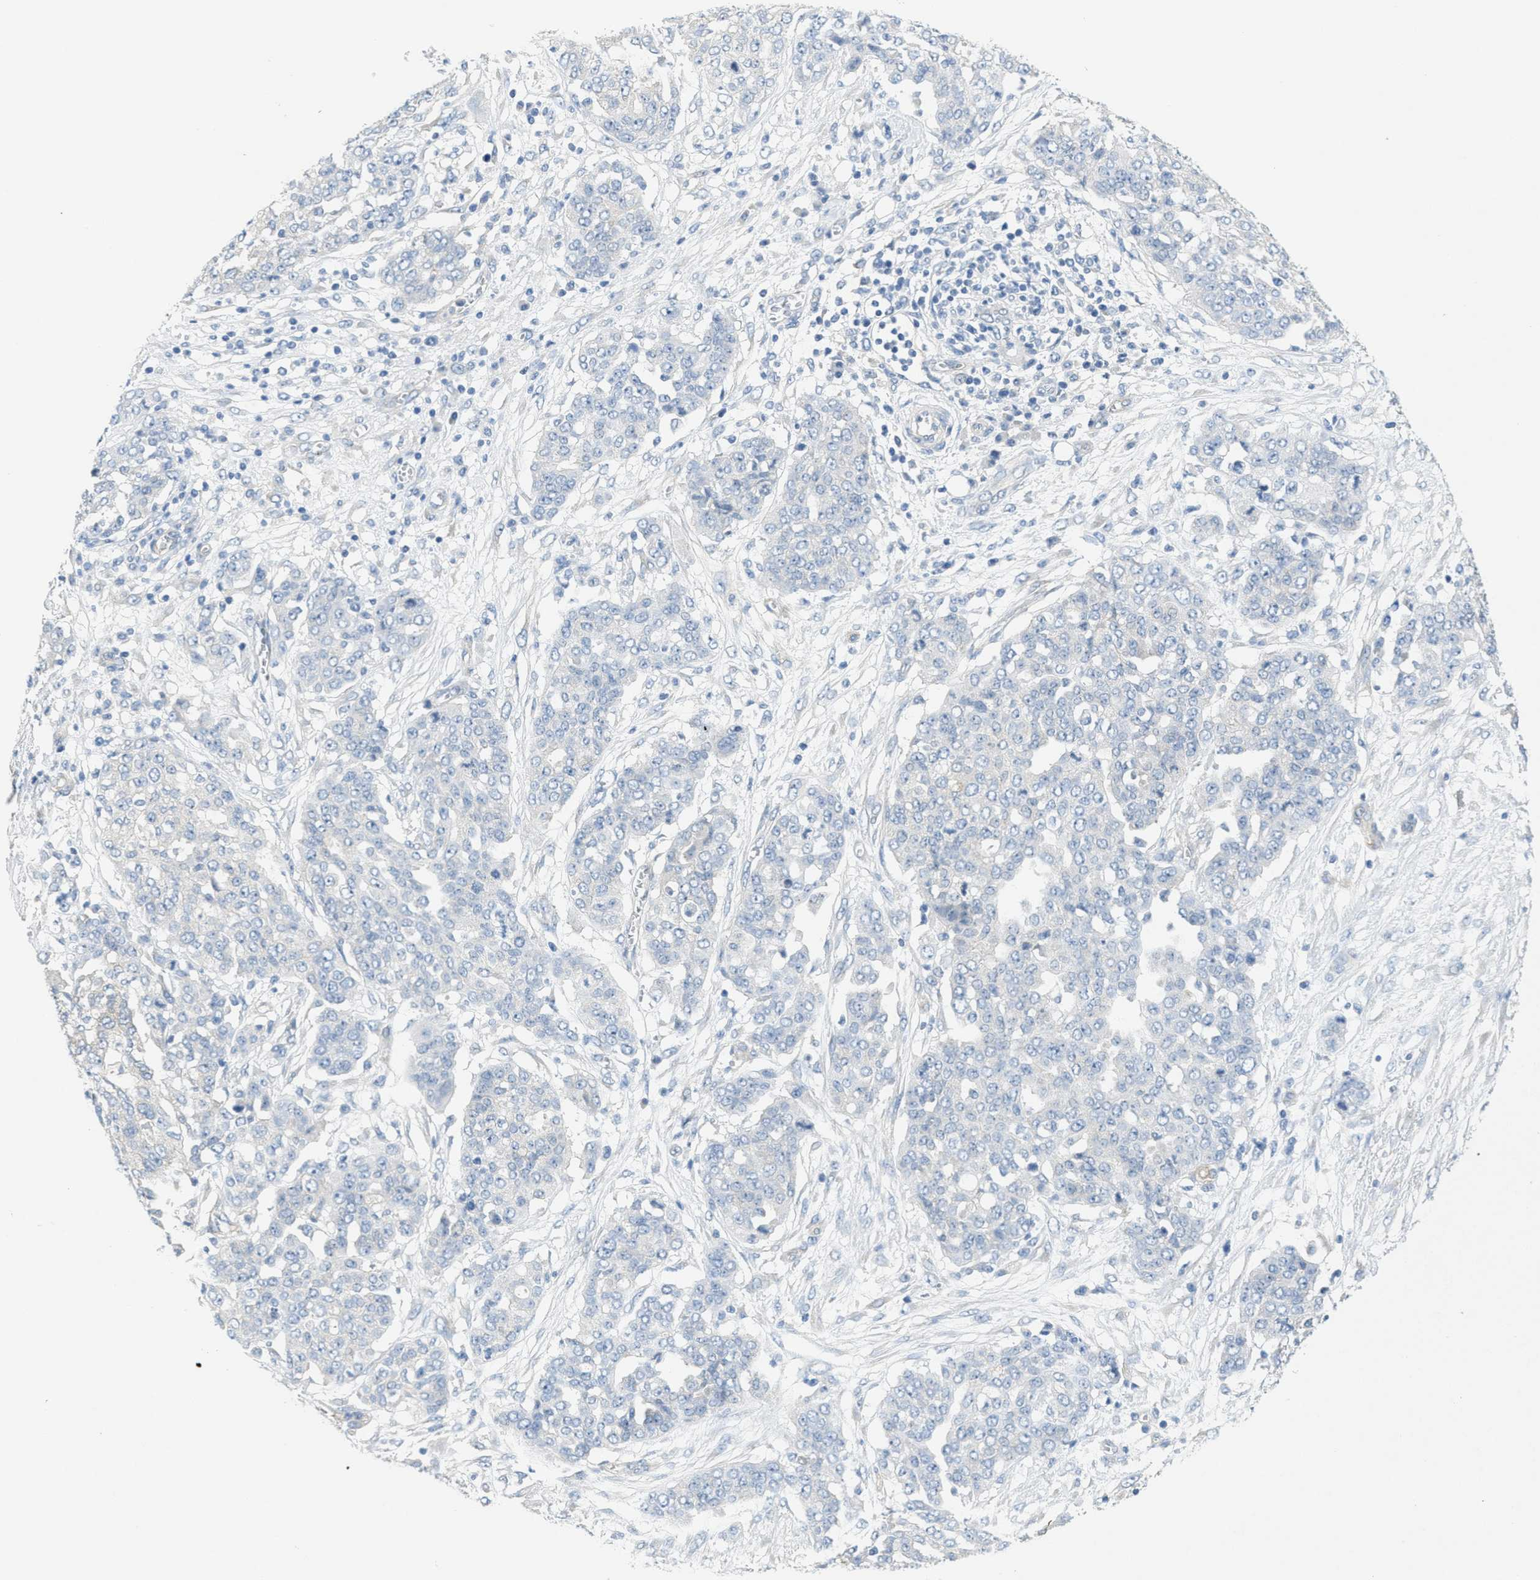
{"staining": {"intensity": "negative", "quantity": "none", "location": "none"}, "tissue": "ovarian cancer", "cell_type": "Tumor cells", "image_type": "cancer", "snomed": [{"axis": "morphology", "description": "Cystadenocarcinoma, serous, NOS"}, {"axis": "topography", "description": "Soft tissue"}, {"axis": "topography", "description": "Ovary"}], "caption": "Ovarian cancer (serous cystadenocarcinoma) stained for a protein using IHC exhibits no expression tumor cells.", "gene": "ZFYVE9", "patient": {"sex": "female", "age": 57}}